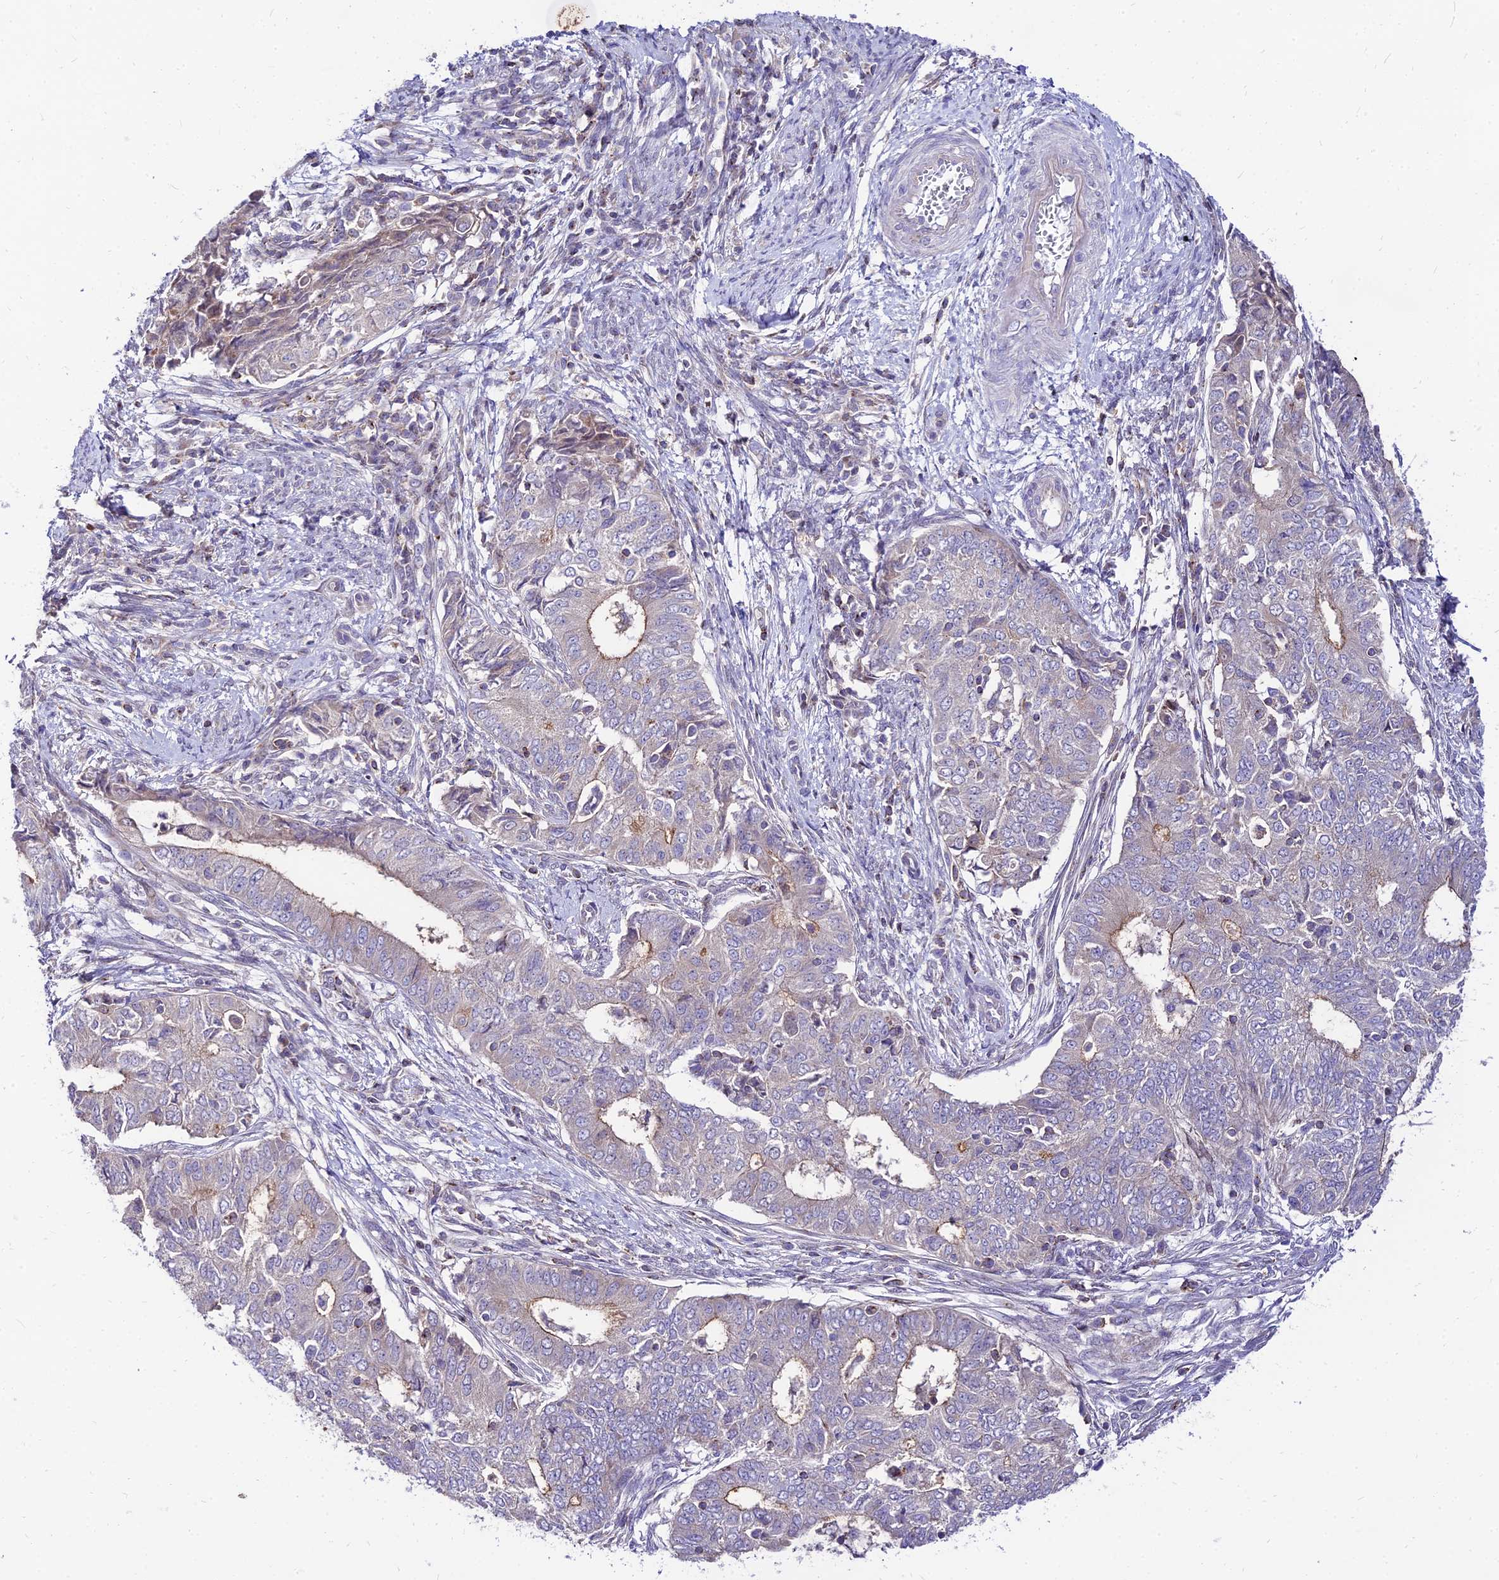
{"staining": {"intensity": "weak", "quantity": "25%-75%", "location": "cytoplasmic/membranous"}, "tissue": "endometrial cancer", "cell_type": "Tumor cells", "image_type": "cancer", "snomed": [{"axis": "morphology", "description": "Adenocarcinoma, NOS"}, {"axis": "topography", "description": "Endometrium"}], "caption": "Immunohistochemical staining of adenocarcinoma (endometrial) reveals low levels of weak cytoplasmic/membranous protein expression in approximately 25%-75% of tumor cells.", "gene": "C6orf132", "patient": {"sex": "female", "age": 62}}